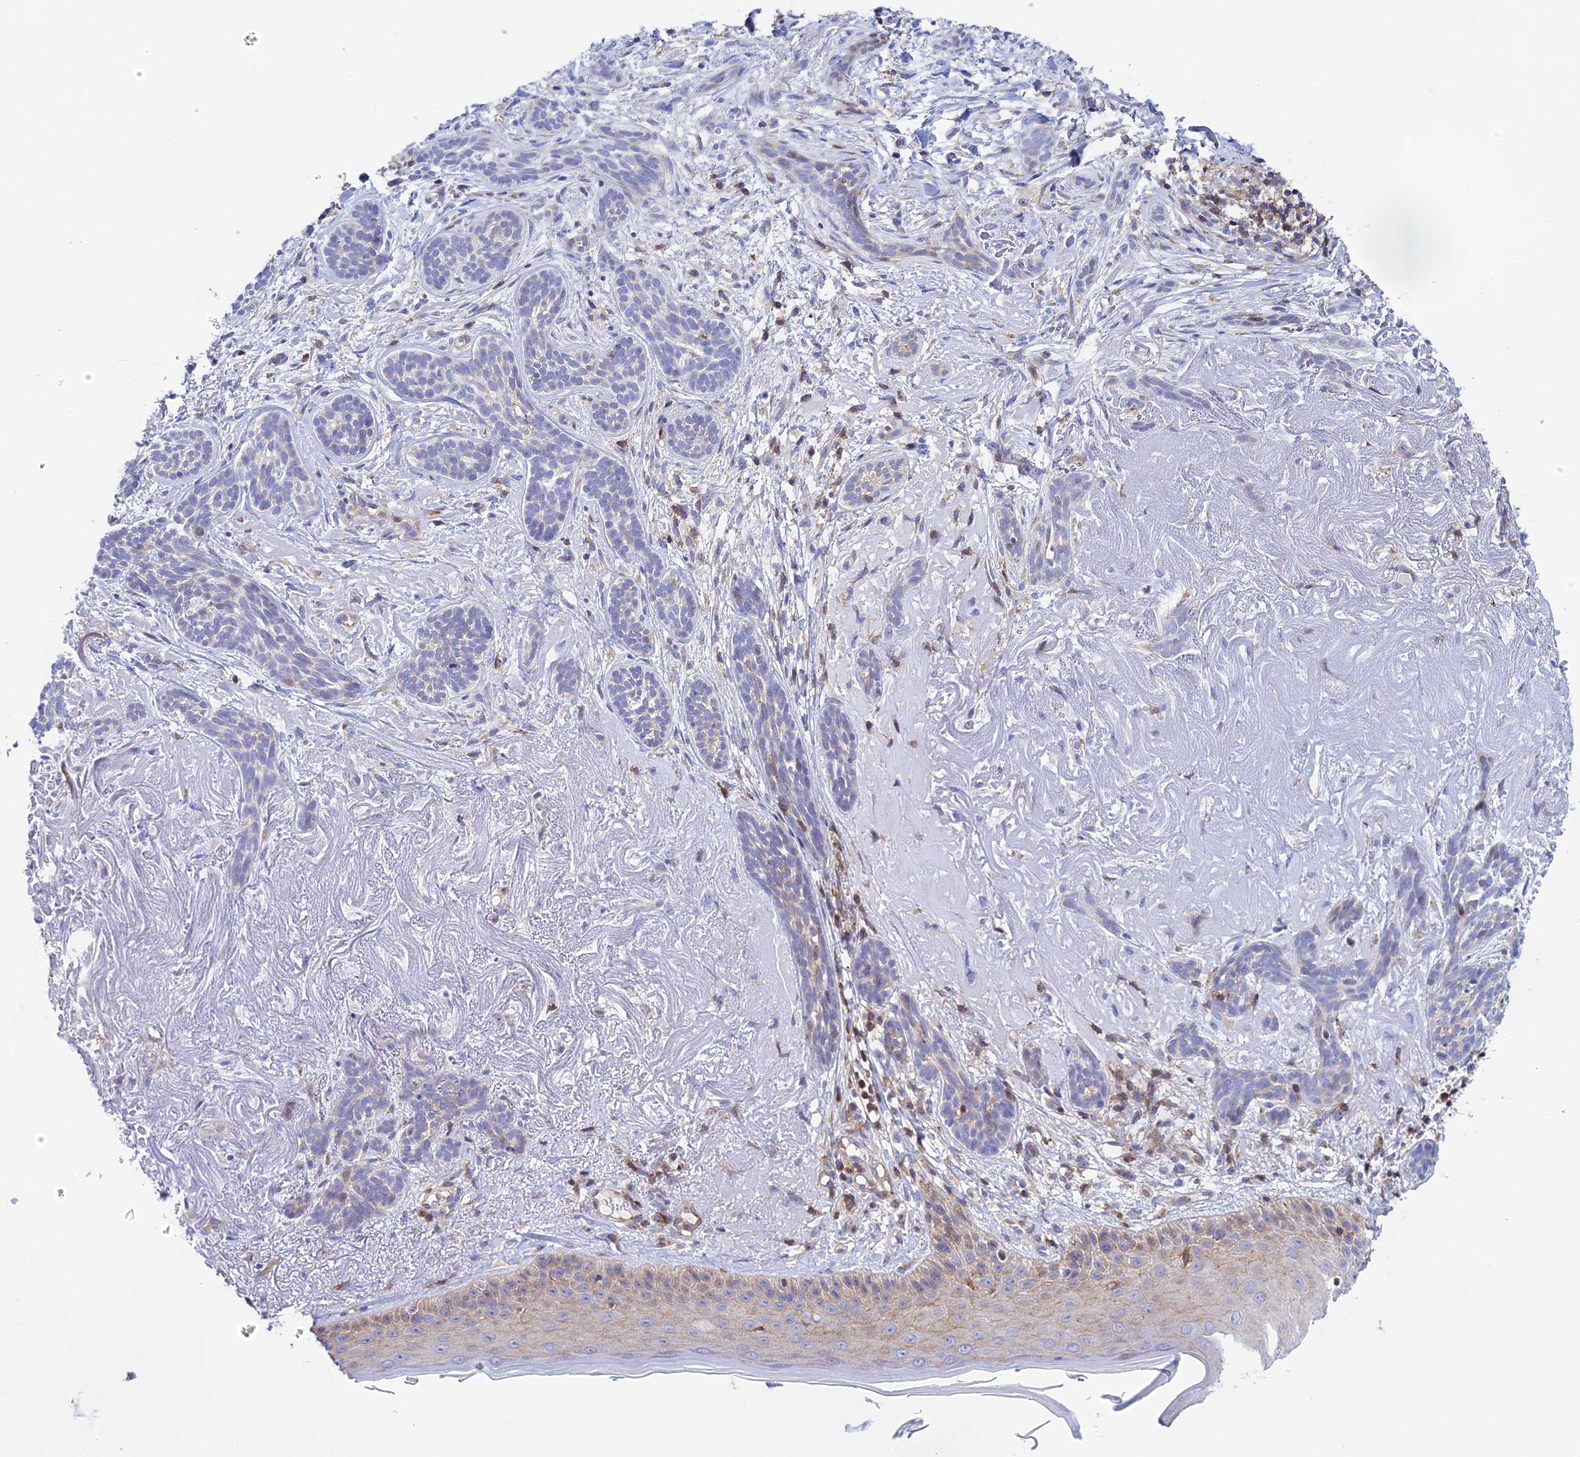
{"staining": {"intensity": "negative", "quantity": "none", "location": "none"}, "tissue": "skin cancer", "cell_type": "Tumor cells", "image_type": "cancer", "snomed": [{"axis": "morphology", "description": "Basal cell carcinoma"}, {"axis": "topography", "description": "Skin"}], "caption": "Skin basal cell carcinoma was stained to show a protein in brown. There is no significant positivity in tumor cells.", "gene": "PRIM1", "patient": {"sex": "male", "age": 71}}